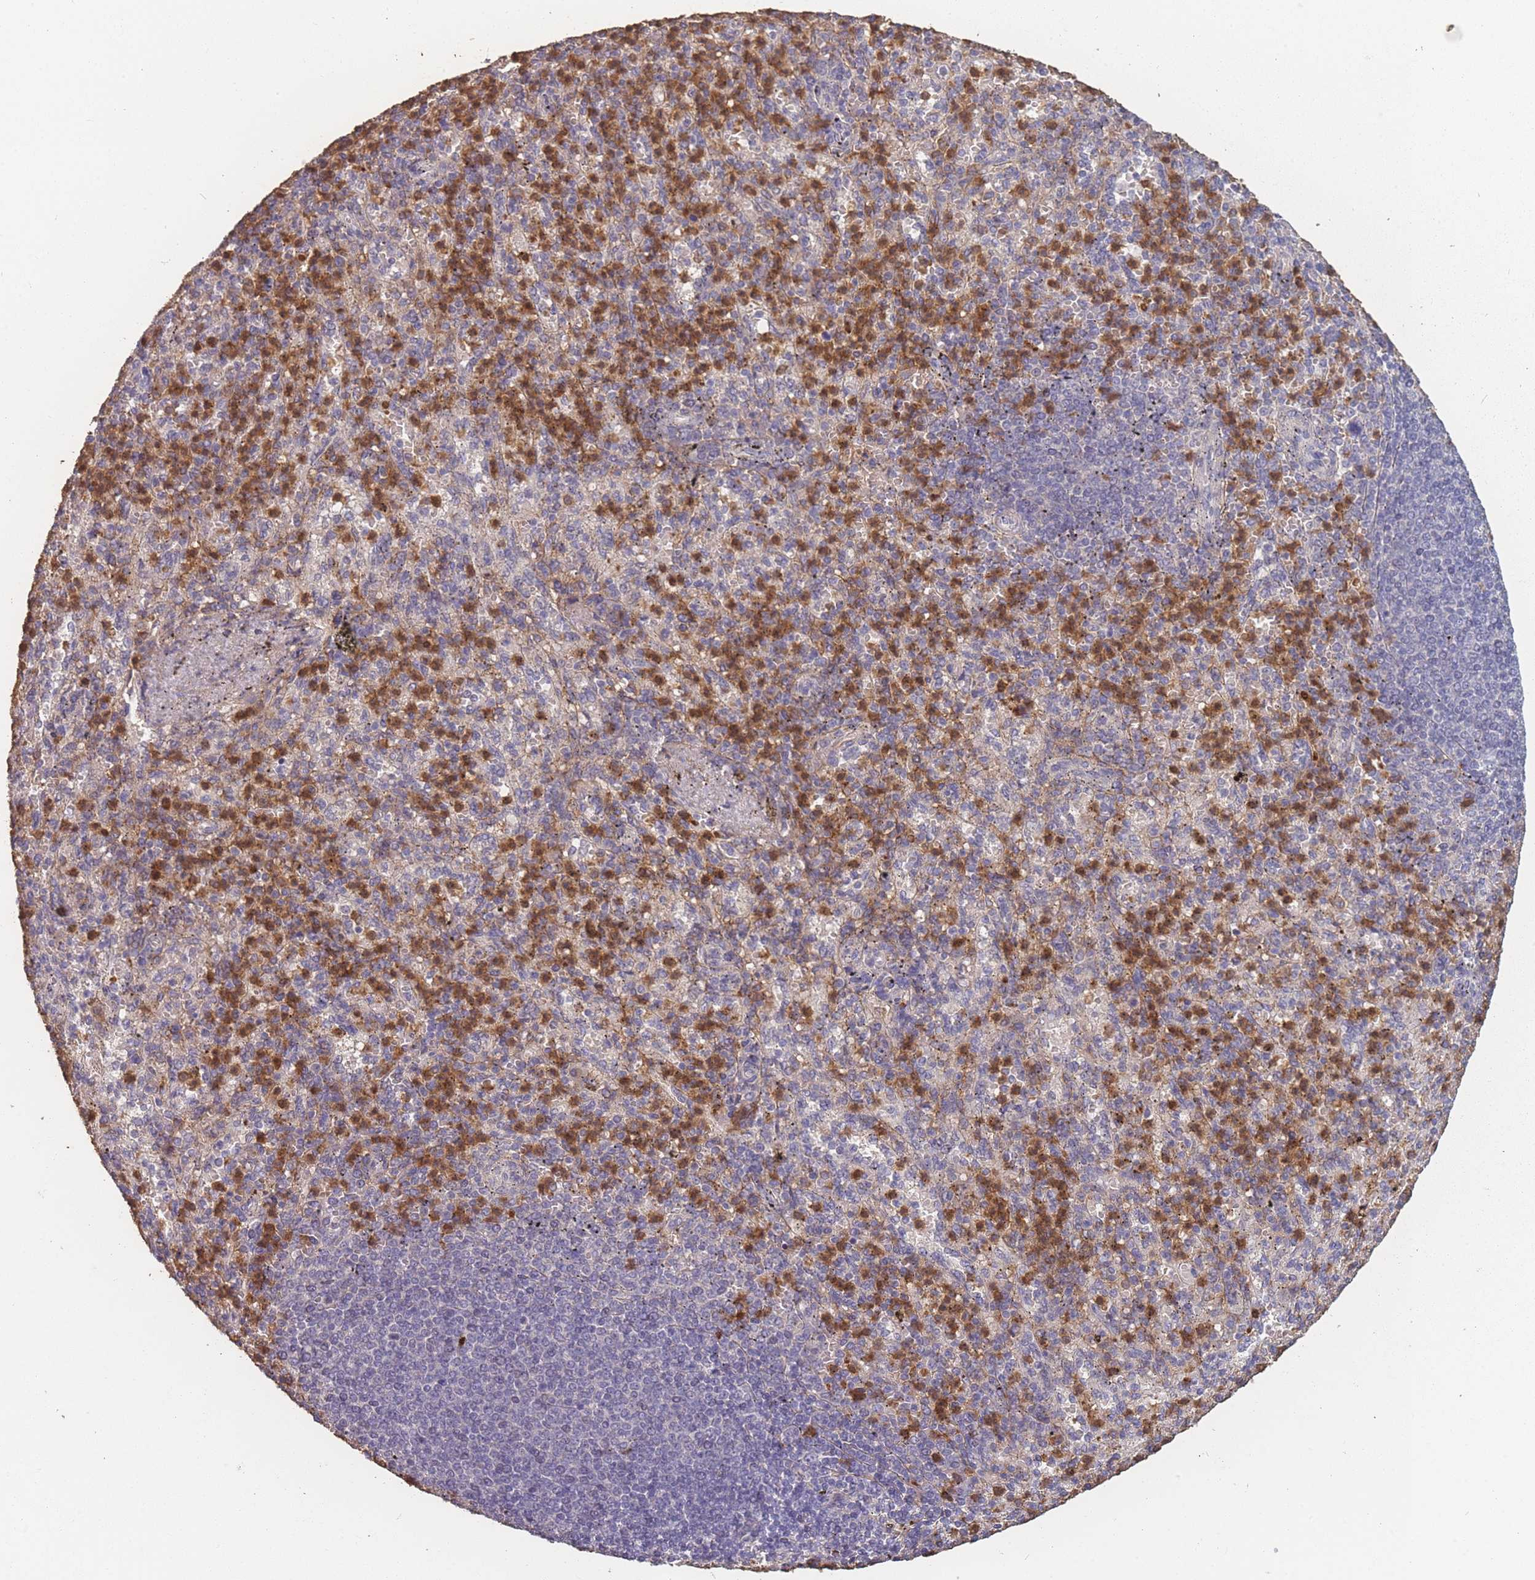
{"staining": {"intensity": "moderate", "quantity": "25%-75%", "location": "cytoplasmic/membranous"}, "tissue": "spleen", "cell_type": "Cells in red pulp", "image_type": "normal", "snomed": [{"axis": "morphology", "description": "Normal tissue, NOS"}, {"axis": "topography", "description": "Spleen"}], "caption": "Protein expression analysis of normal spleen shows moderate cytoplasmic/membranous positivity in approximately 25%-75% of cells in red pulp. The staining was performed using DAB, with brown indicating positive protein expression. Nuclei are stained blue with hematoxylin.", "gene": "BST1", "patient": {"sex": "female", "age": 74}}